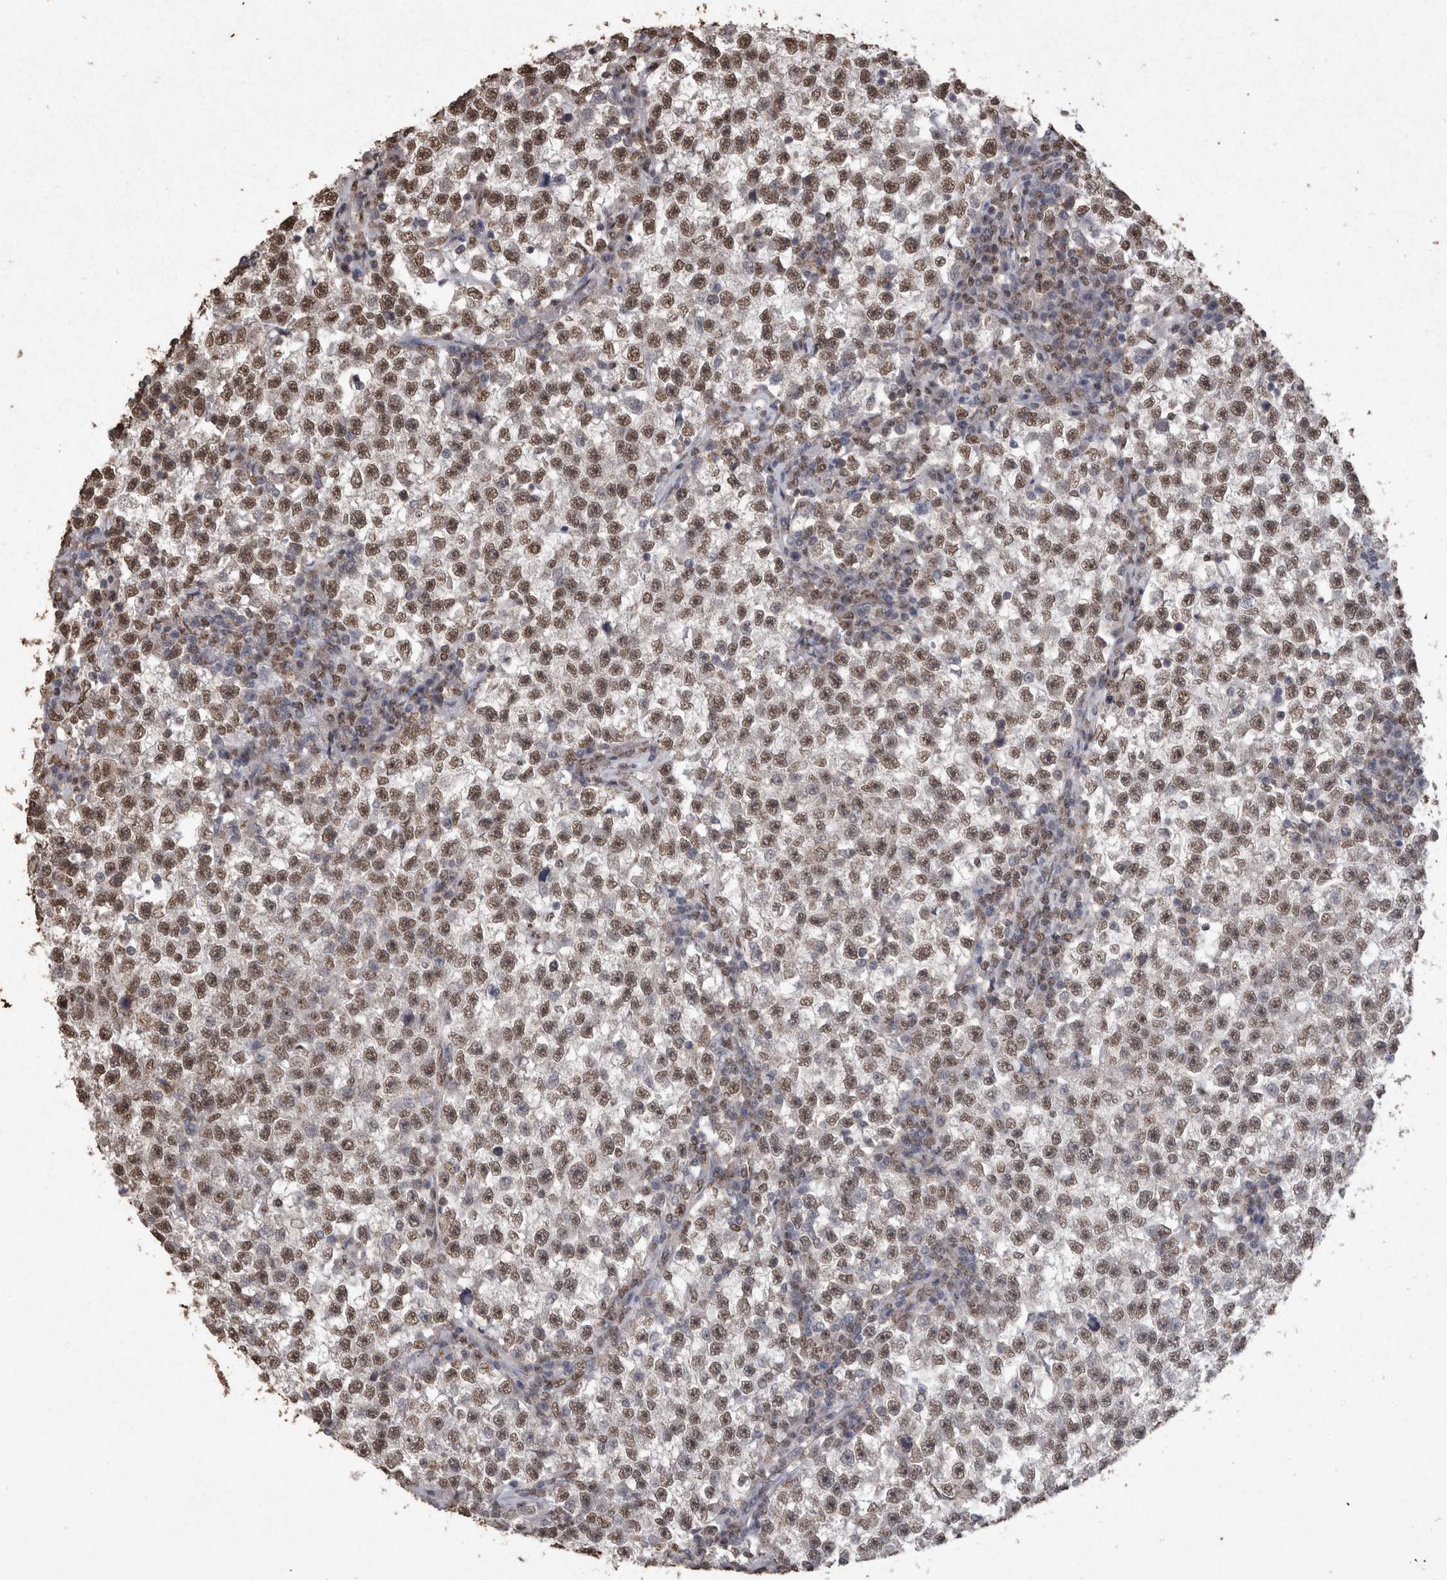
{"staining": {"intensity": "moderate", "quantity": ">75%", "location": "nuclear"}, "tissue": "testis cancer", "cell_type": "Tumor cells", "image_type": "cancer", "snomed": [{"axis": "morphology", "description": "Seminoma, NOS"}, {"axis": "topography", "description": "Testis"}], "caption": "Protein analysis of testis cancer (seminoma) tissue reveals moderate nuclear expression in approximately >75% of tumor cells. The staining is performed using DAB (3,3'-diaminobenzidine) brown chromogen to label protein expression. The nuclei are counter-stained blue using hematoxylin.", "gene": "SMAD7", "patient": {"sex": "male", "age": 22}}